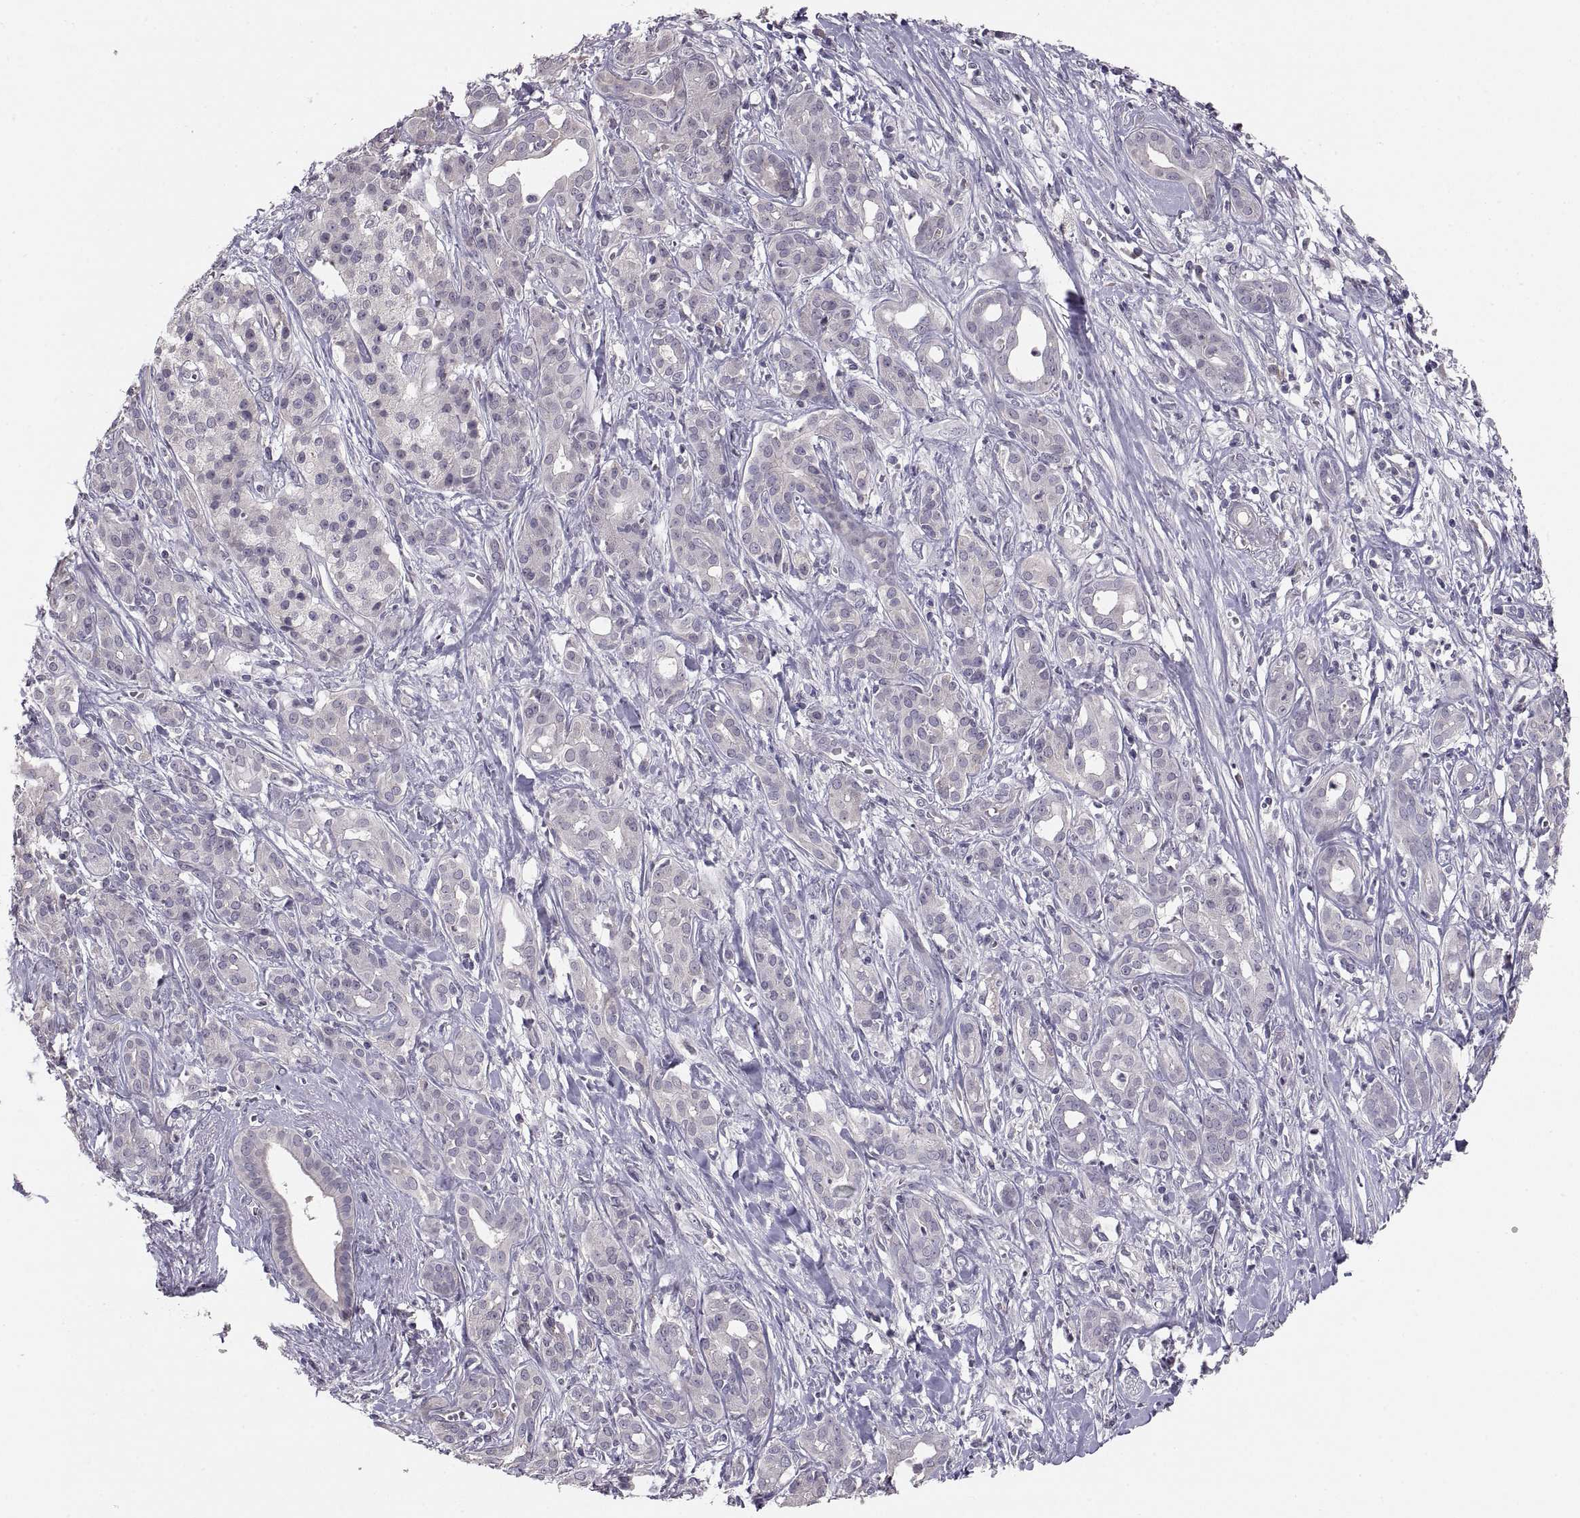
{"staining": {"intensity": "negative", "quantity": "none", "location": "none"}, "tissue": "pancreatic cancer", "cell_type": "Tumor cells", "image_type": "cancer", "snomed": [{"axis": "morphology", "description": "Adenocarcinoma, NOS"}, {"axis": "topography", "description": "Pancreas"}], "caption": "A high-resolution photomicrograph shows IHC staining of adenocarcinoma (pancreatic), which reveals no significant staining in tumor cells.", "gene": "PAX2", "patient": {"sex": "male", "age": 61}}